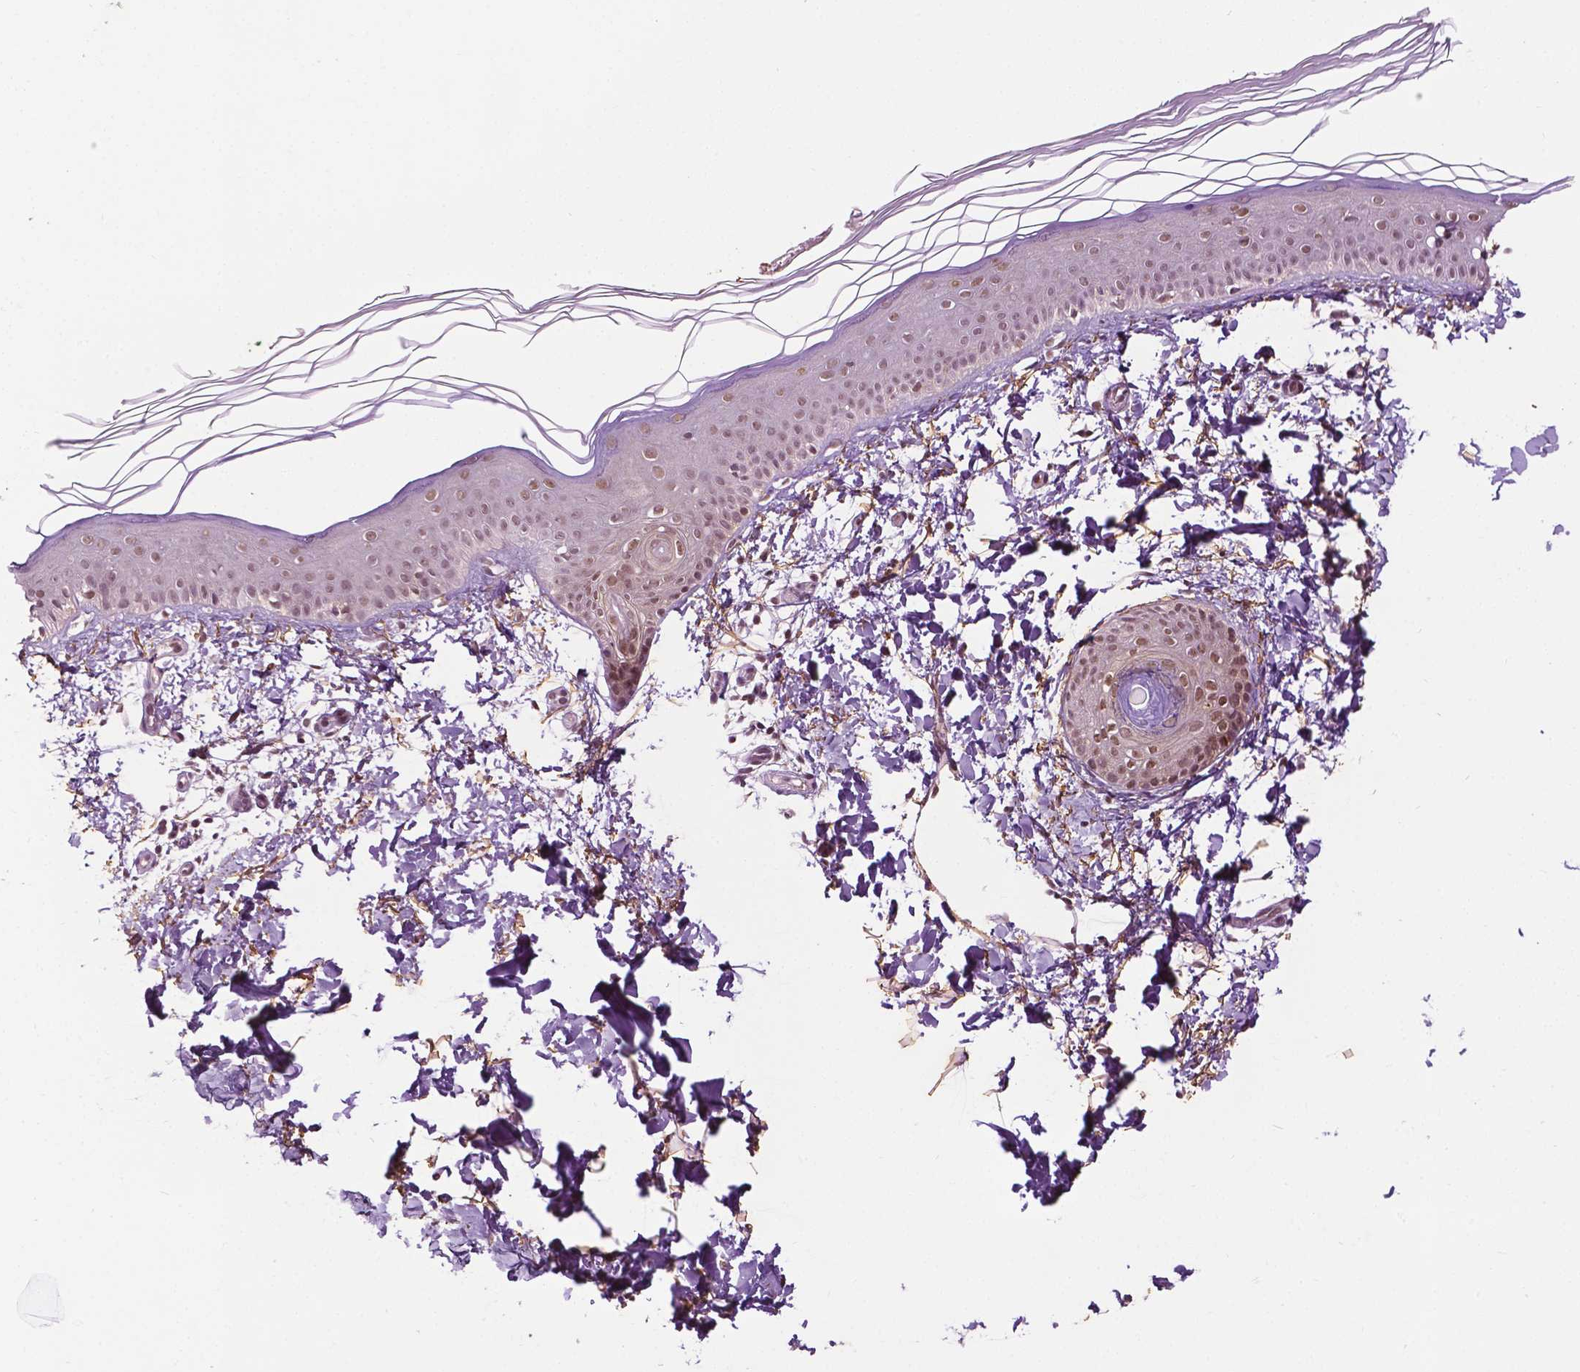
{"staining": {"intensity": "moderate", "quantity": ">75%", "location": "nuclear"}, "tissue": "skin", "cell_type": "Fibroblasts", "image_type": "normal", "snomed": [{"axis": "morphology", "description": "Normal tissue, NOS"}, {"axis": "topography", "description": "Skin"}], "caption": "A photomicrograph showing moderate nuclear staining in approximately >75% of fibroblasts in benign skin, as visualized by brown immunohistochemical staining.", "gene": "UBQLN4", "patient": {"sex": "female", "age": 62}}